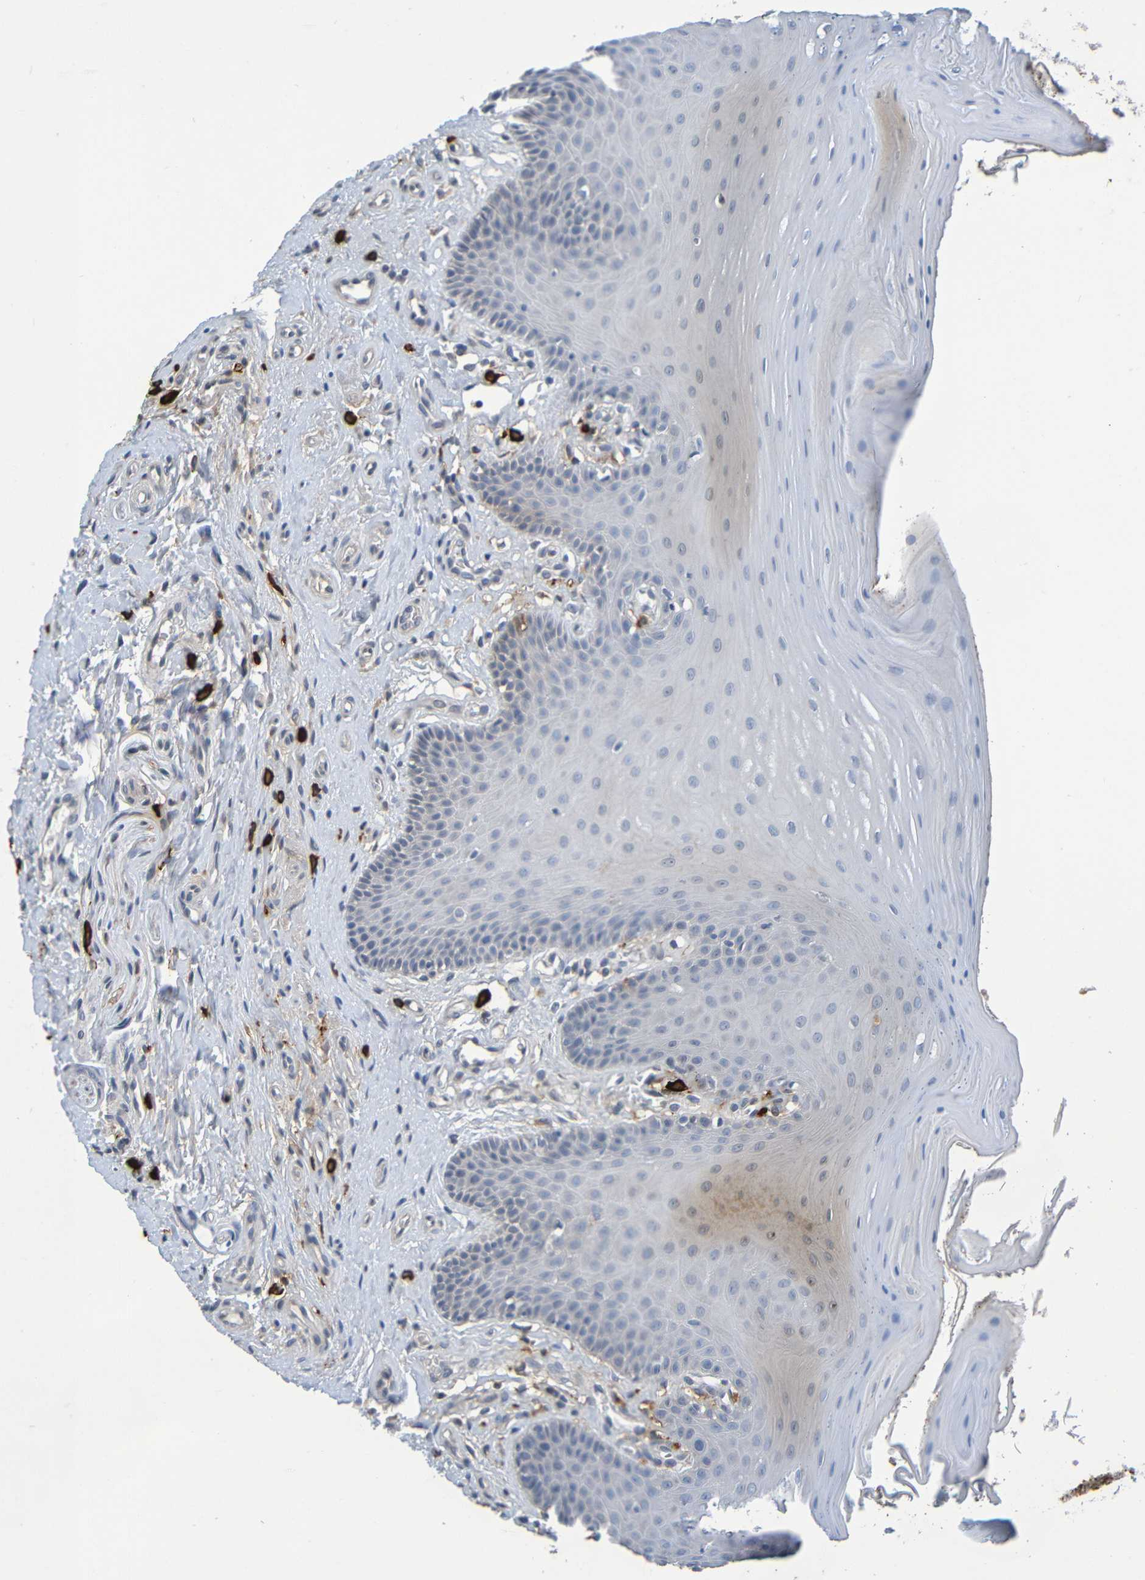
{"staining": {"intensity": "negative", "quantity": "none", "location": "none"}, "tissue": "oral mucosa", "cell_type": "Squamous epithelial cells", "image_type": "normal", "snomed": [{"axis": "morphology", "description": "Normal tissue, NOS"}, {"axis": "topography", "description": "Skeletal muscle"}, {"axis": "topography", "description": "Oral tissue"}], "caption": "Histopathology image shows no protein expression in squamous epithelial cells of benign oral mucosa.", "gene": "C3AR1", "patient": {"sex": "male", "age": 58}}